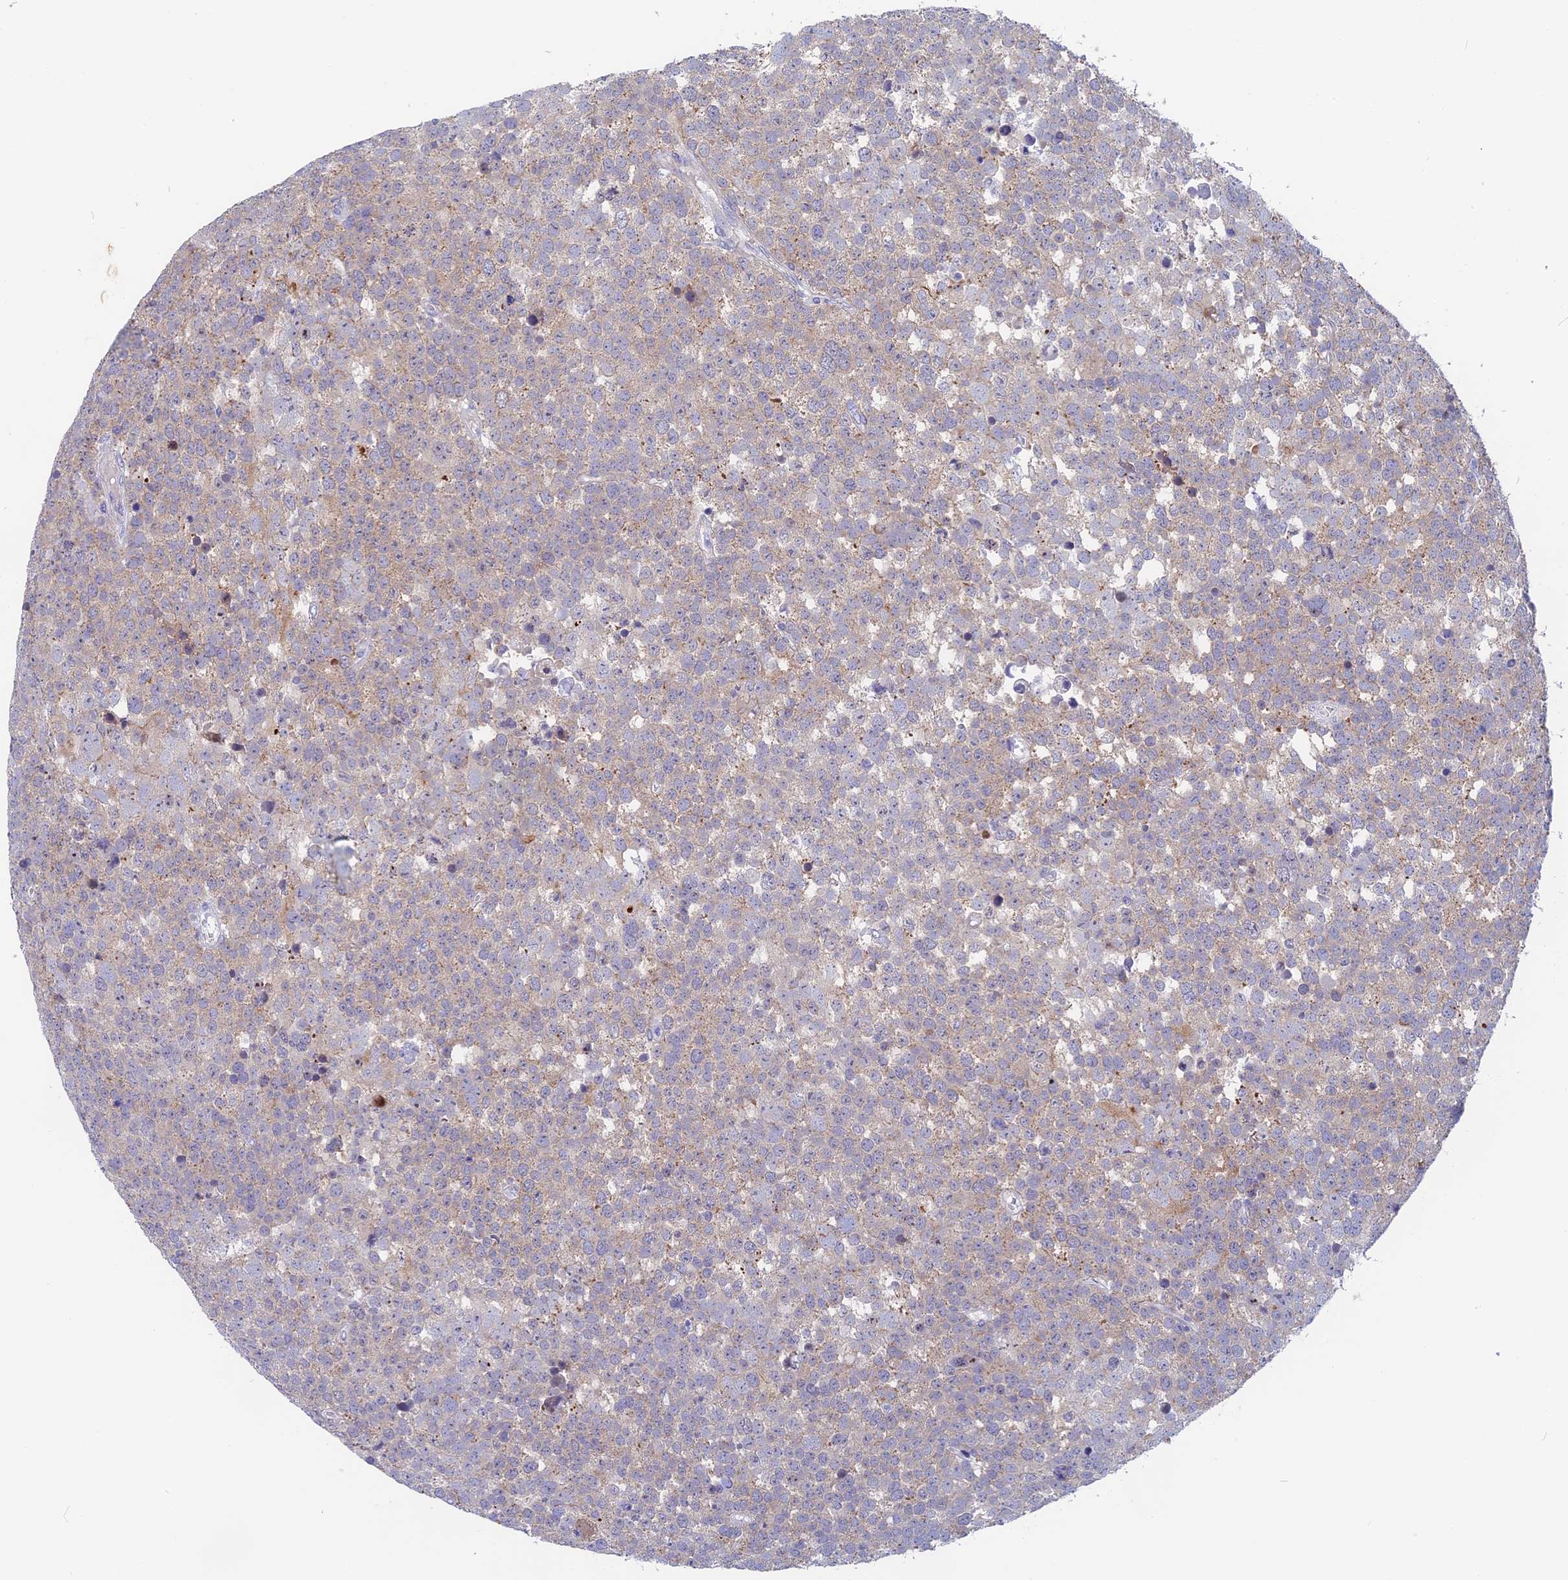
{"staining": {"intensity": "weak", "quantity": "<25%", "location": "cytoplasmic/membranous"}, "tissue": "testis cancer", "cell_type": "Tumor cells", "image_type": "cancer", "snomed": [{"axis": "morphology", "description": "Seminoma, NOS"}, {"axis": "topography", "description": "Testis"}], "caption": "There is no significant positivity in tumor cells of seminoma (testis).", "gene": "TENT4B", "patient": {"sex": "male", "age": 71}}